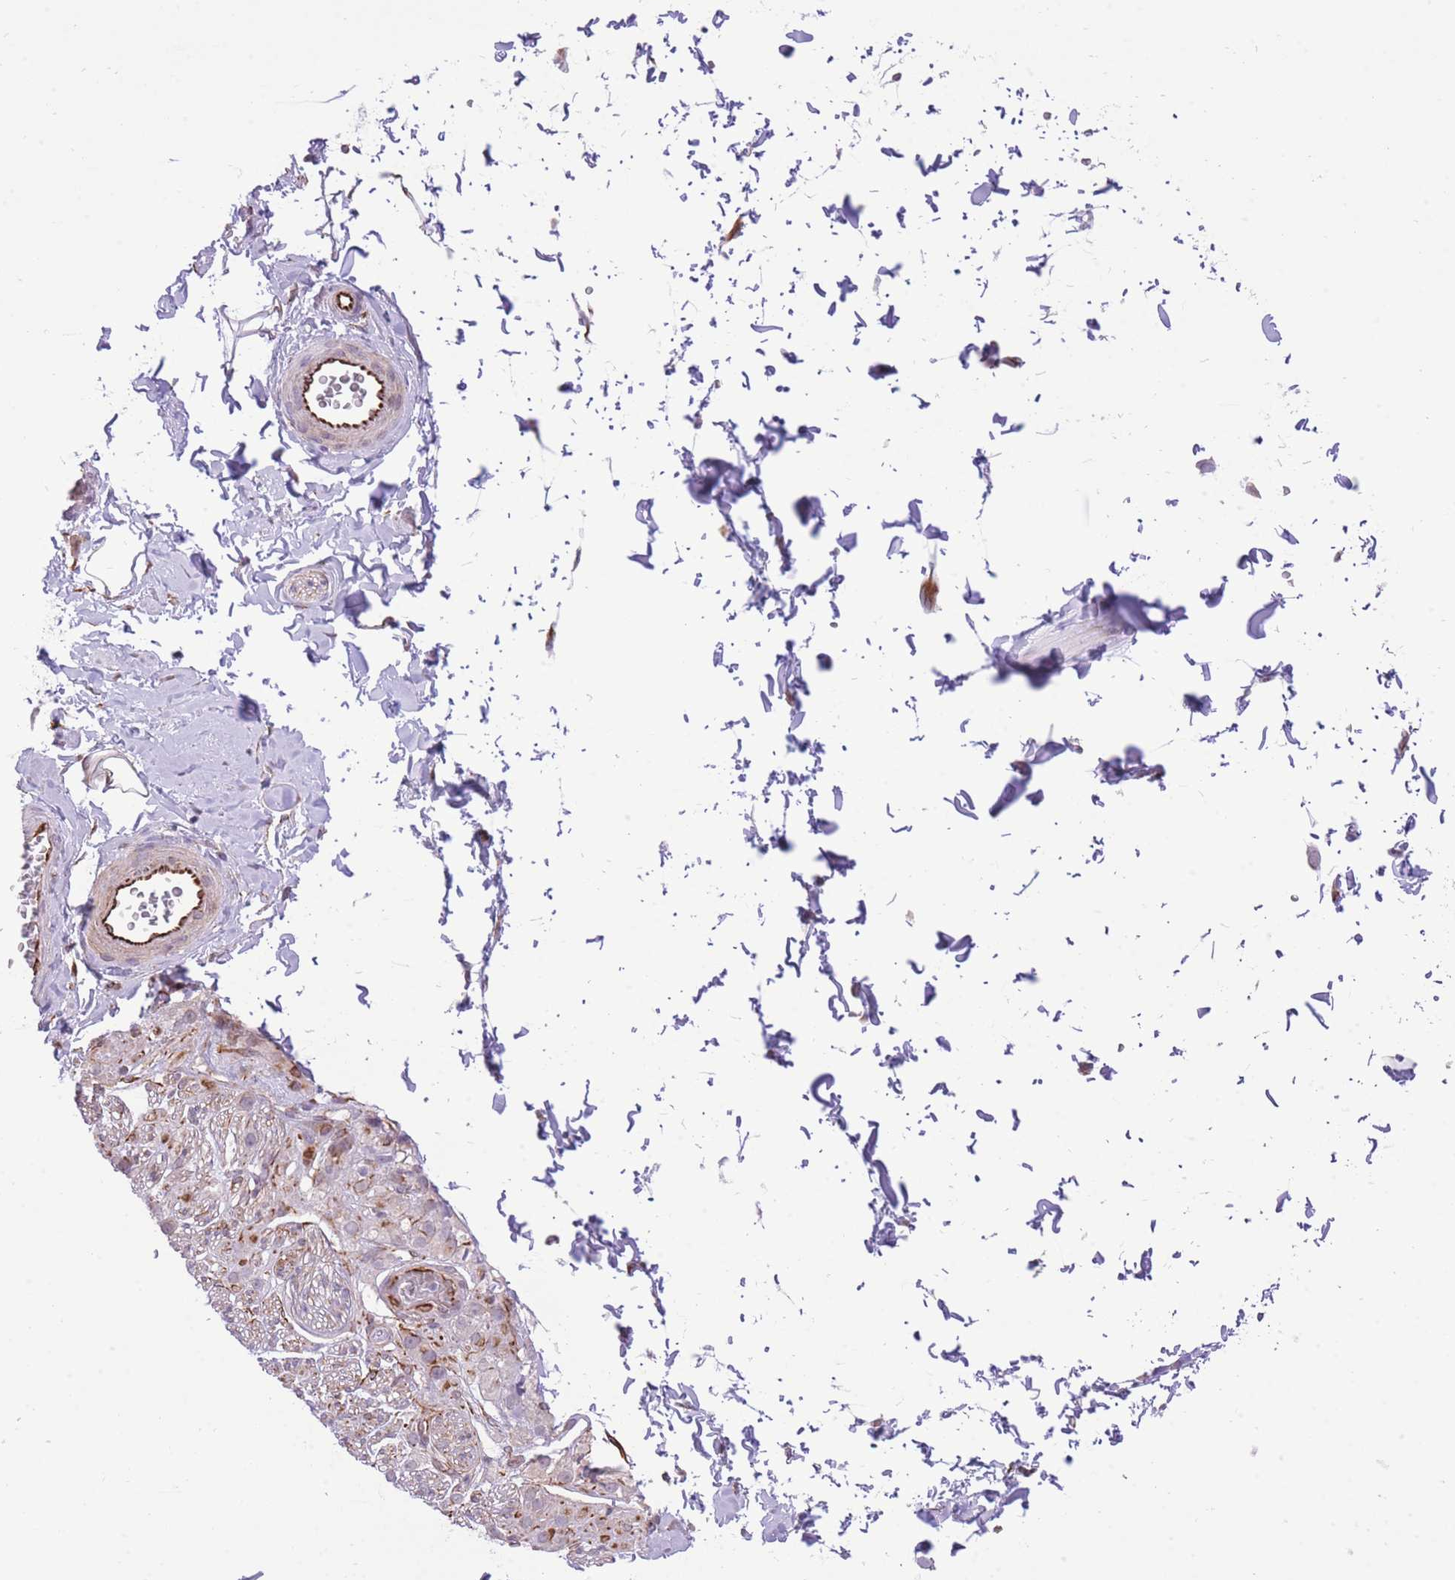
{"staining": {"intensity": "weak", "quantity": "<25%", "location": "cytoplasmic/membranous"}, "tissue": "adipose tissue", "cell_type": "Adipocytes", "image_type": "normal", "snomed": [{"axis": "morphology", "description": "Normal tissue, NOS"}, {"axis": "topography", "description": "Soft tissue"}, {"axis": "topography", "description": "Vascular tissue"}, {"axis": "topography", "description": "Peripheral nerve tissue"}], "caption": "Immunohistochemical staining of benign adipose tissue reveals no significant positivity in adipocytes. (Brightfield microscopy of DAB immunohistochemistry (IHC) at high magnification).", "gene": "ELL", "patient": {"sex": "male", "age": 32}}